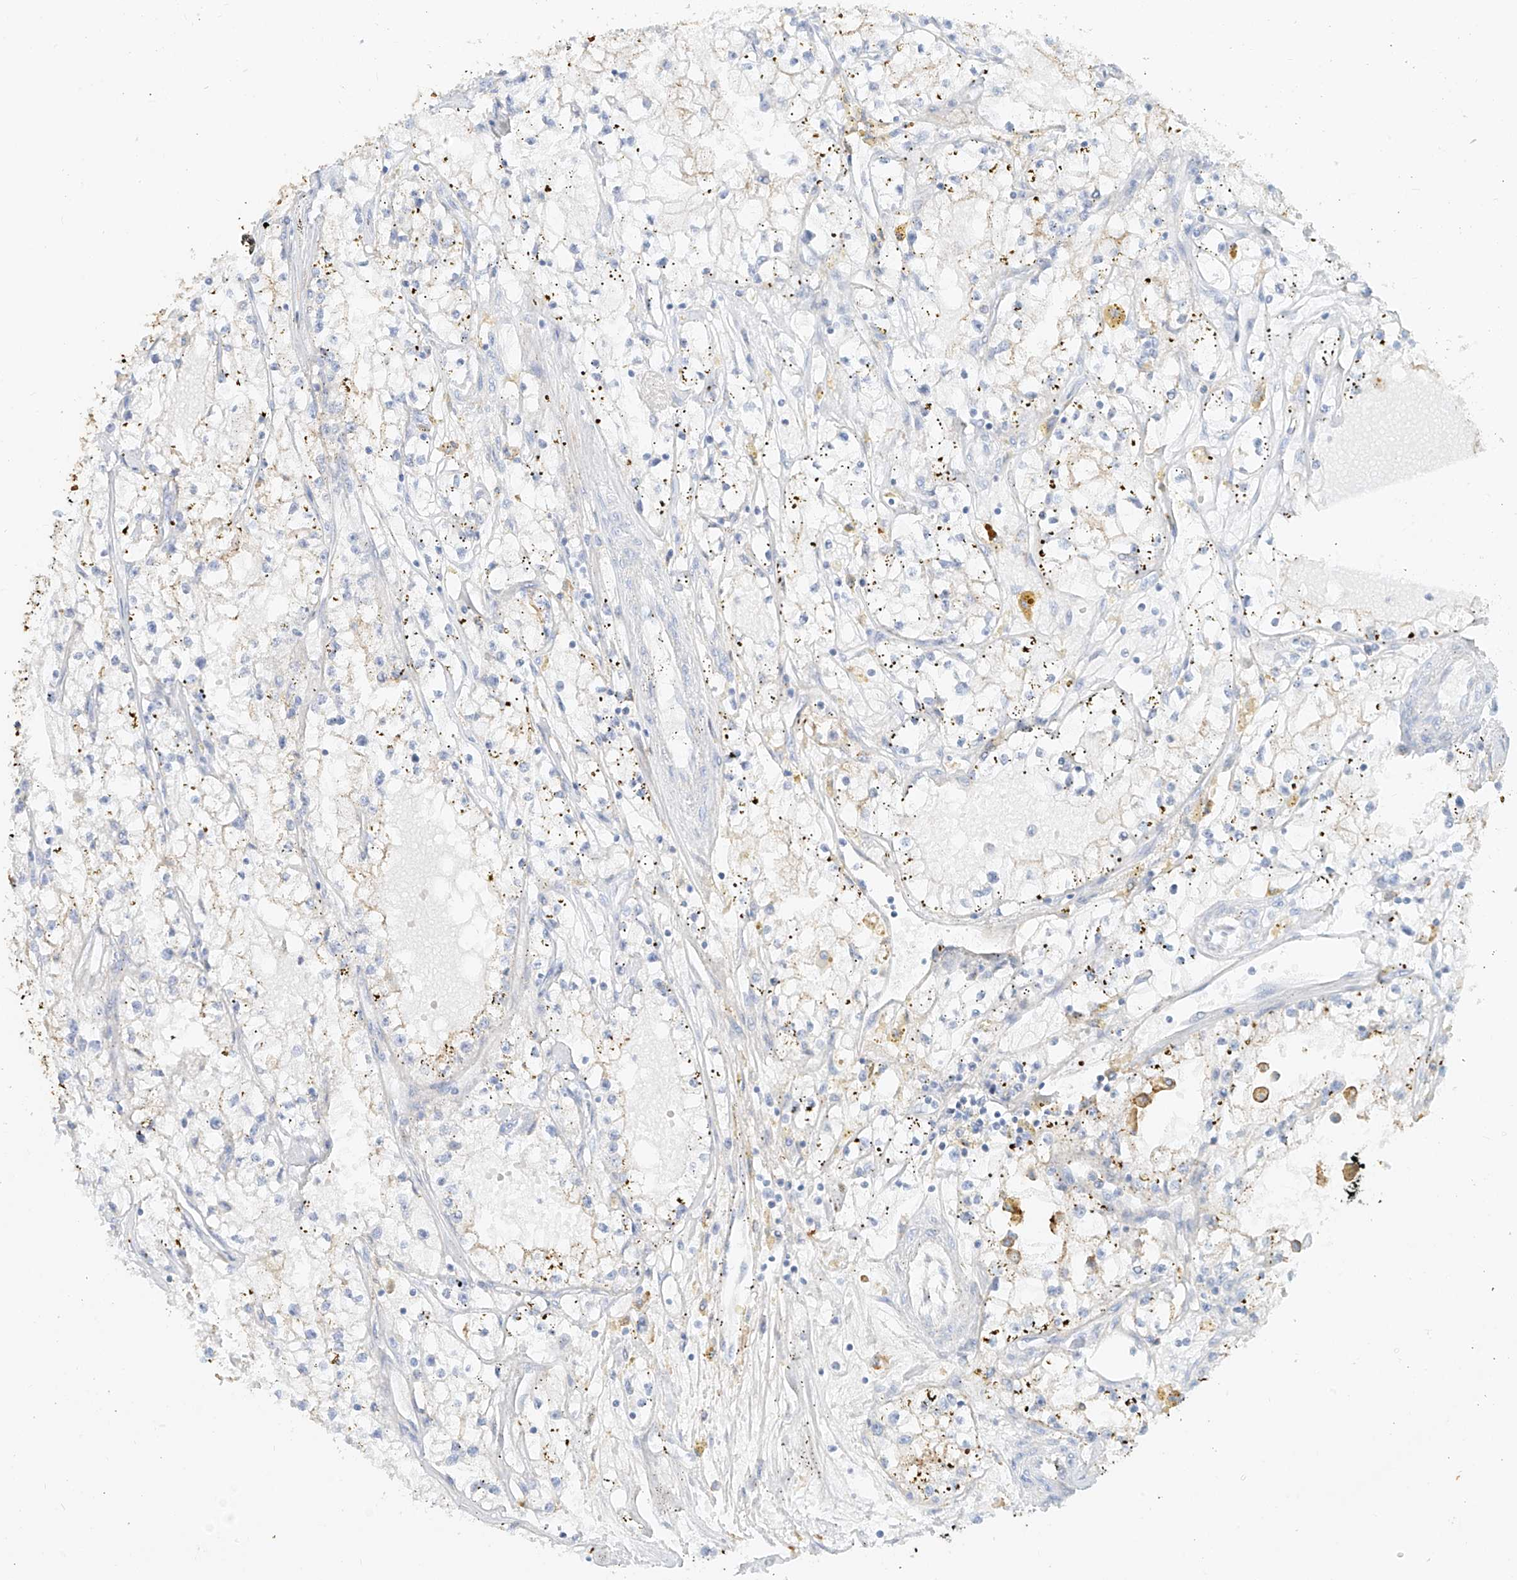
{"staining": {"intensity": "negative", "quantity": "none", "location": "none"}, "tissue": "renal cancer", "cell_type": "Tumor cells", "image_type": "cancer", "snomed": [{"axis": "morphology", "description": "Adenocarcinoma, NOS"}, {"axis": "topography", "description": "Kidney"}], "caption": "Immunohistochemistry photomicrograph of neoplastic tissue: renal adenocarcinoma stained with DAB shows no significant protein staining in tumor cells.", "gene": "OCSTAMP", "patient": {"sex": "male", "age": 56}}